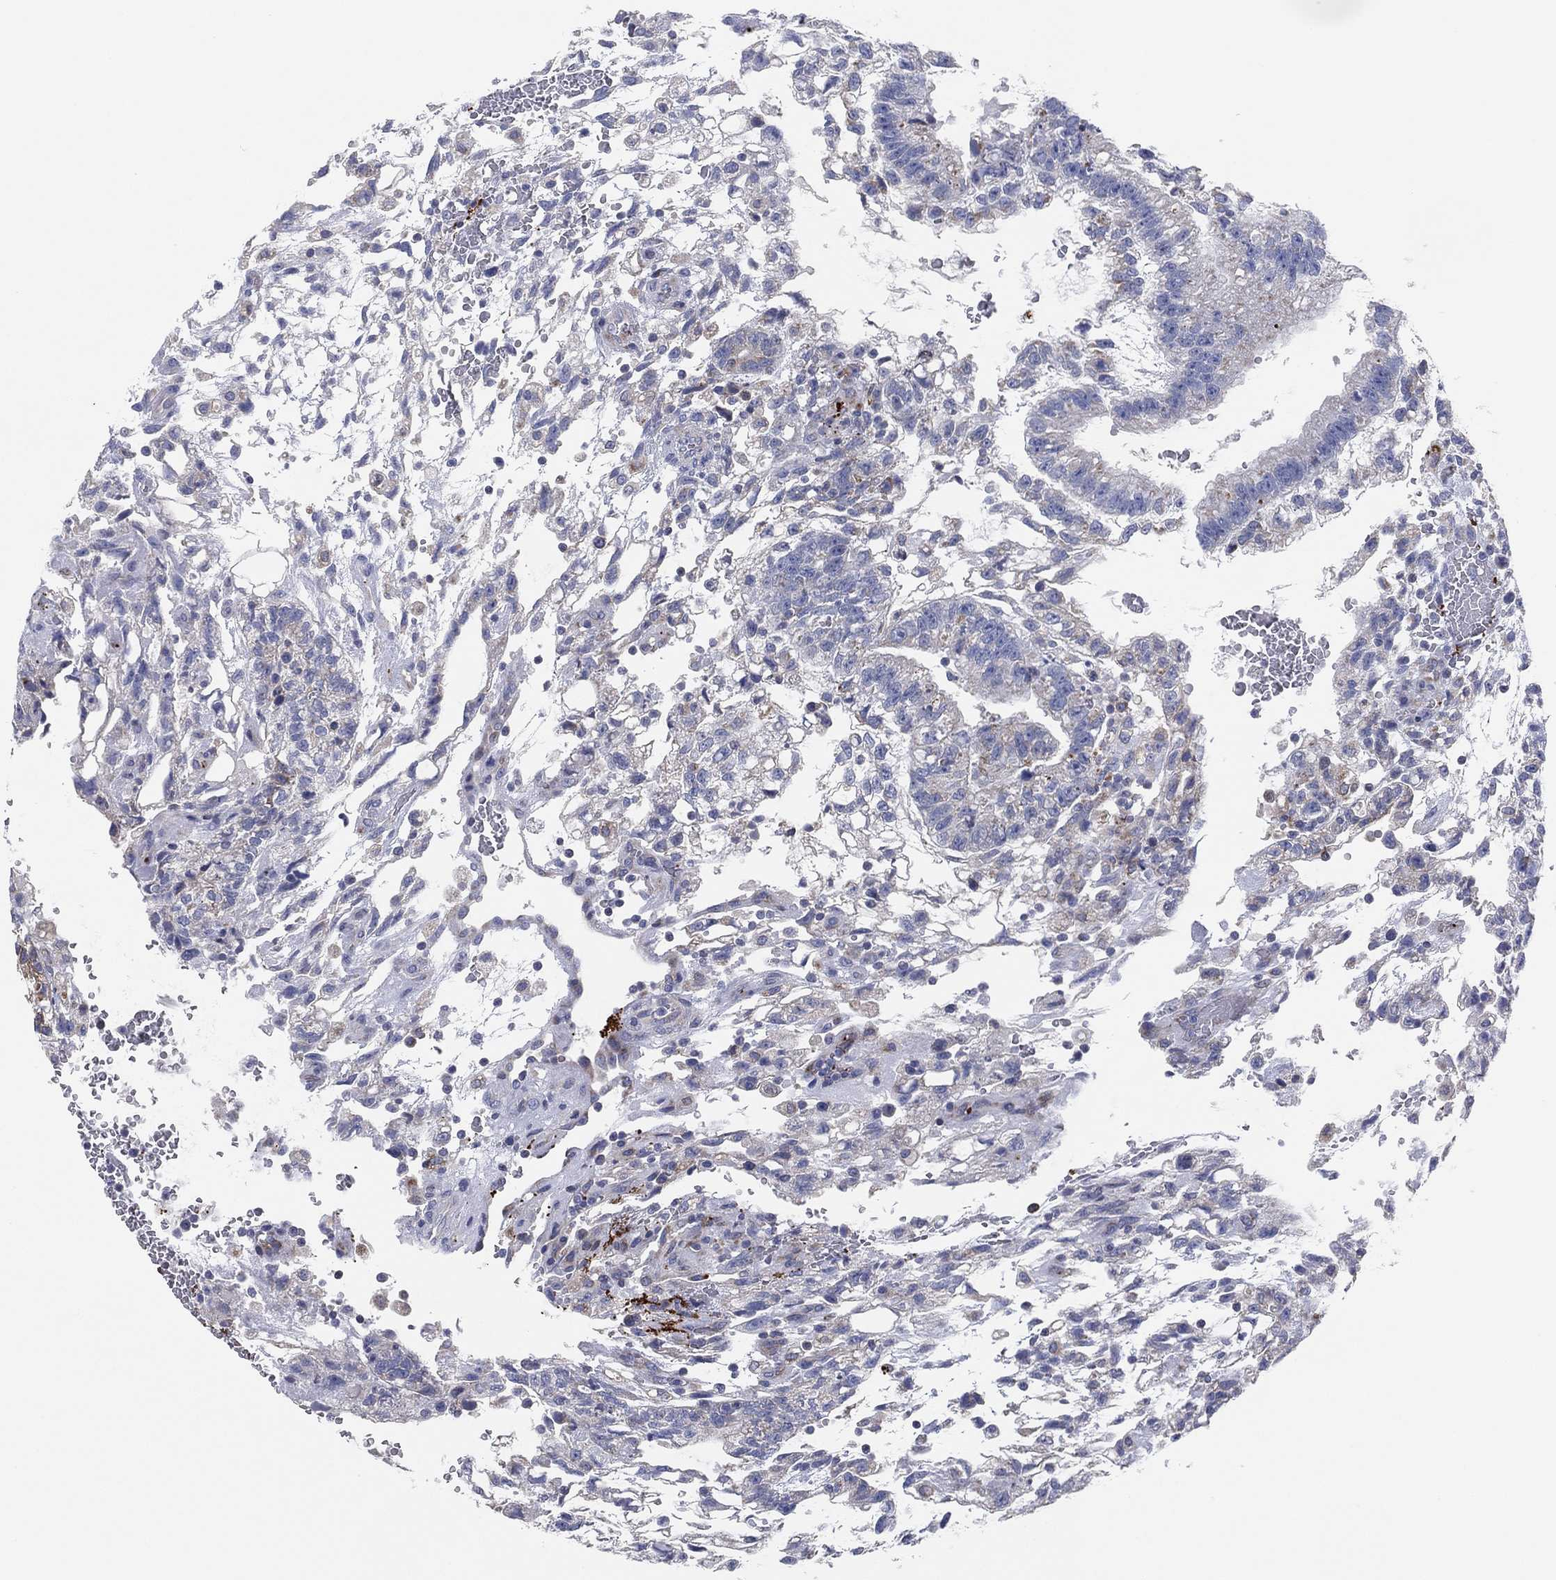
{"staining": {"intensity": "negative", "quantity": "none", "location": "none"}, "tissue": "testis cancer", "cell_type": "Tumor cells", "image_type": "cancer", "snomed": [{"axis": "morphology", "description": "Carcinoma, Embryonal, NOS"}, {"axis": "topography", "description": "Testis"}], "caption": "Tumor cells show no significant protein staining in testis cancer.", "gene": "TMEM40", "patient": {"sex": "male", "age": 32}}